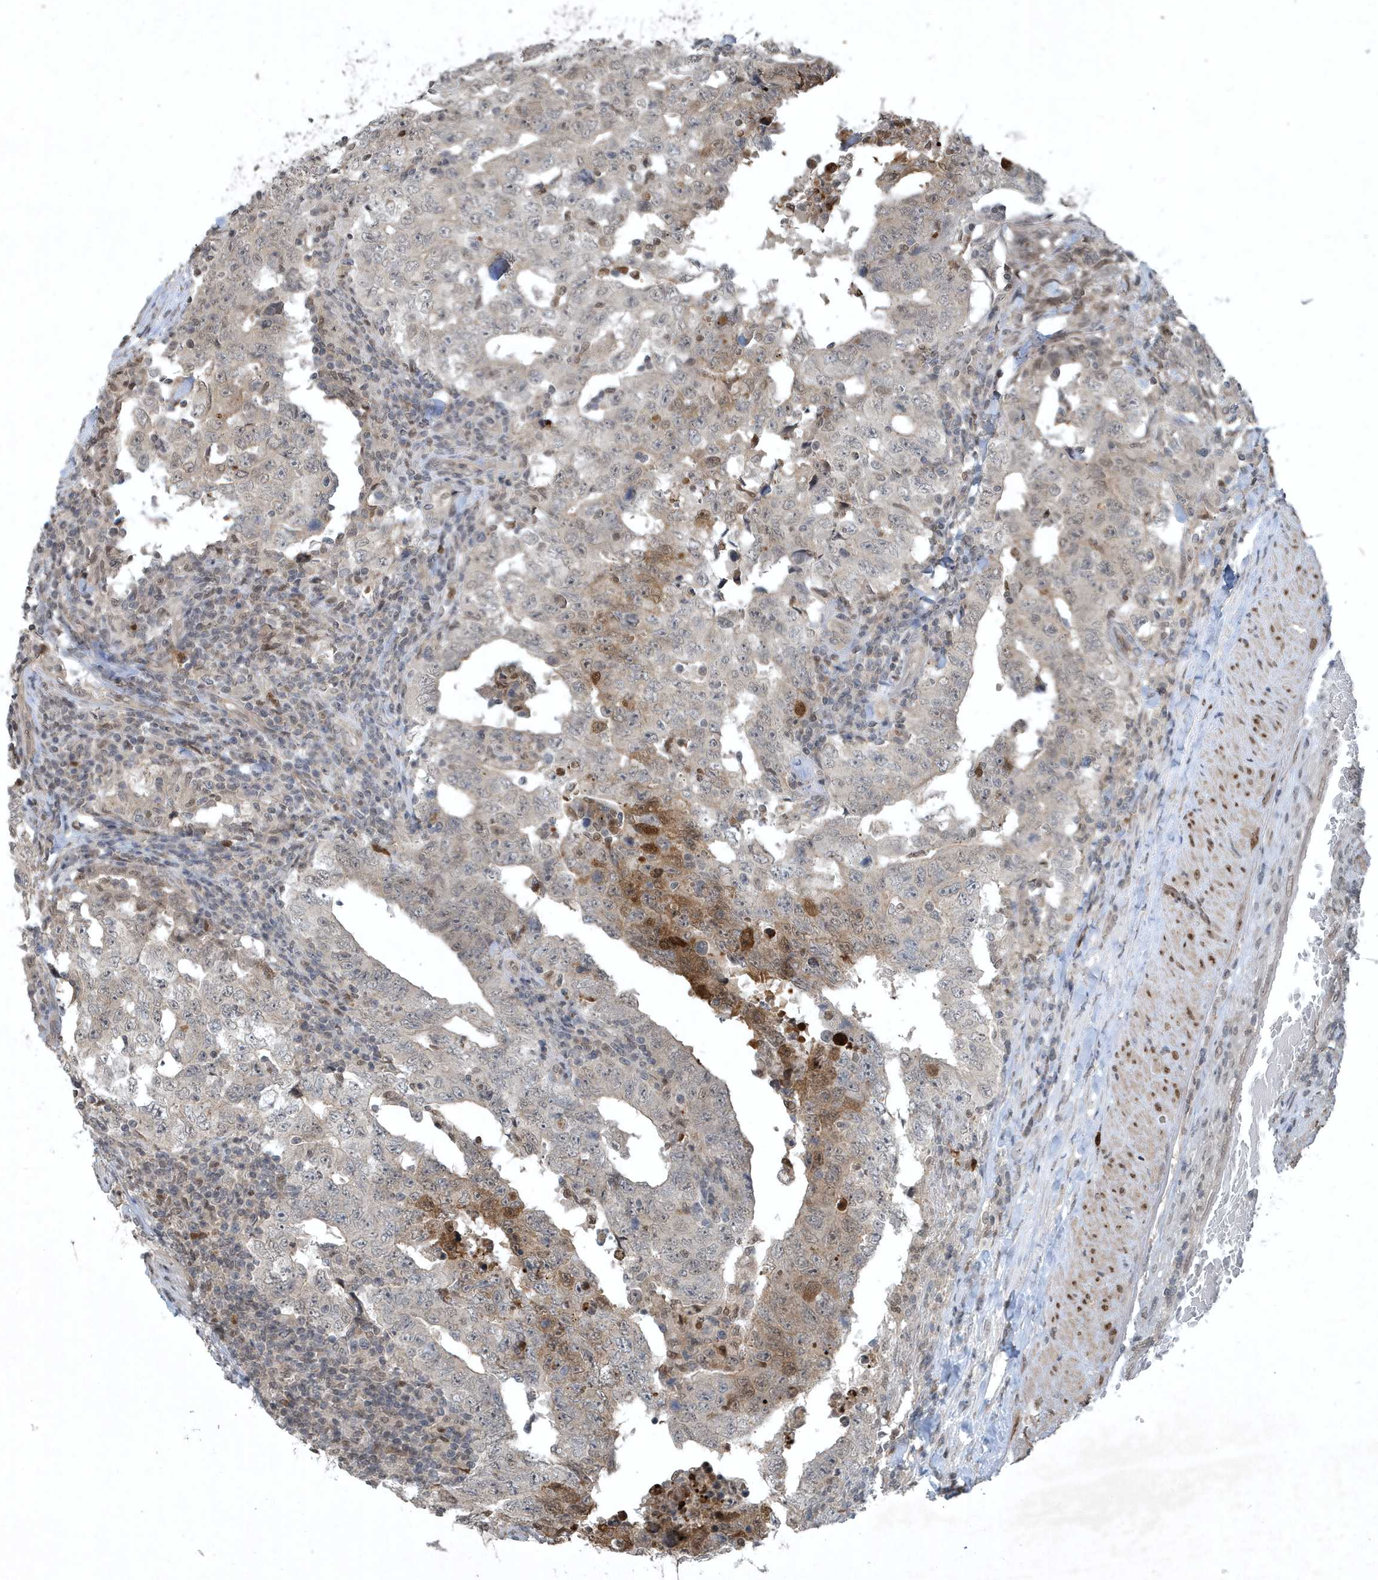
{"staining": {"intensity": "moderate", "quantity": "<25%", "location": "cytoplasmic/membranous,nuclear"}, "tissue": "testis cancer", "cell_type": "Tumor cells", "image_type": "cancer", "snomed": [{"axis": "morphology", "description": "Carcinoma, Embryonal, NOS"}, {"axis": "topography", "description": "Testis"}], "caption": "Testis cancer (embryonal carcinoma) stained with a protein marker displays moderate staining in tumor cells.", "gene": "HSPA1A", "patient": {"sex": "male", "age": 26}}